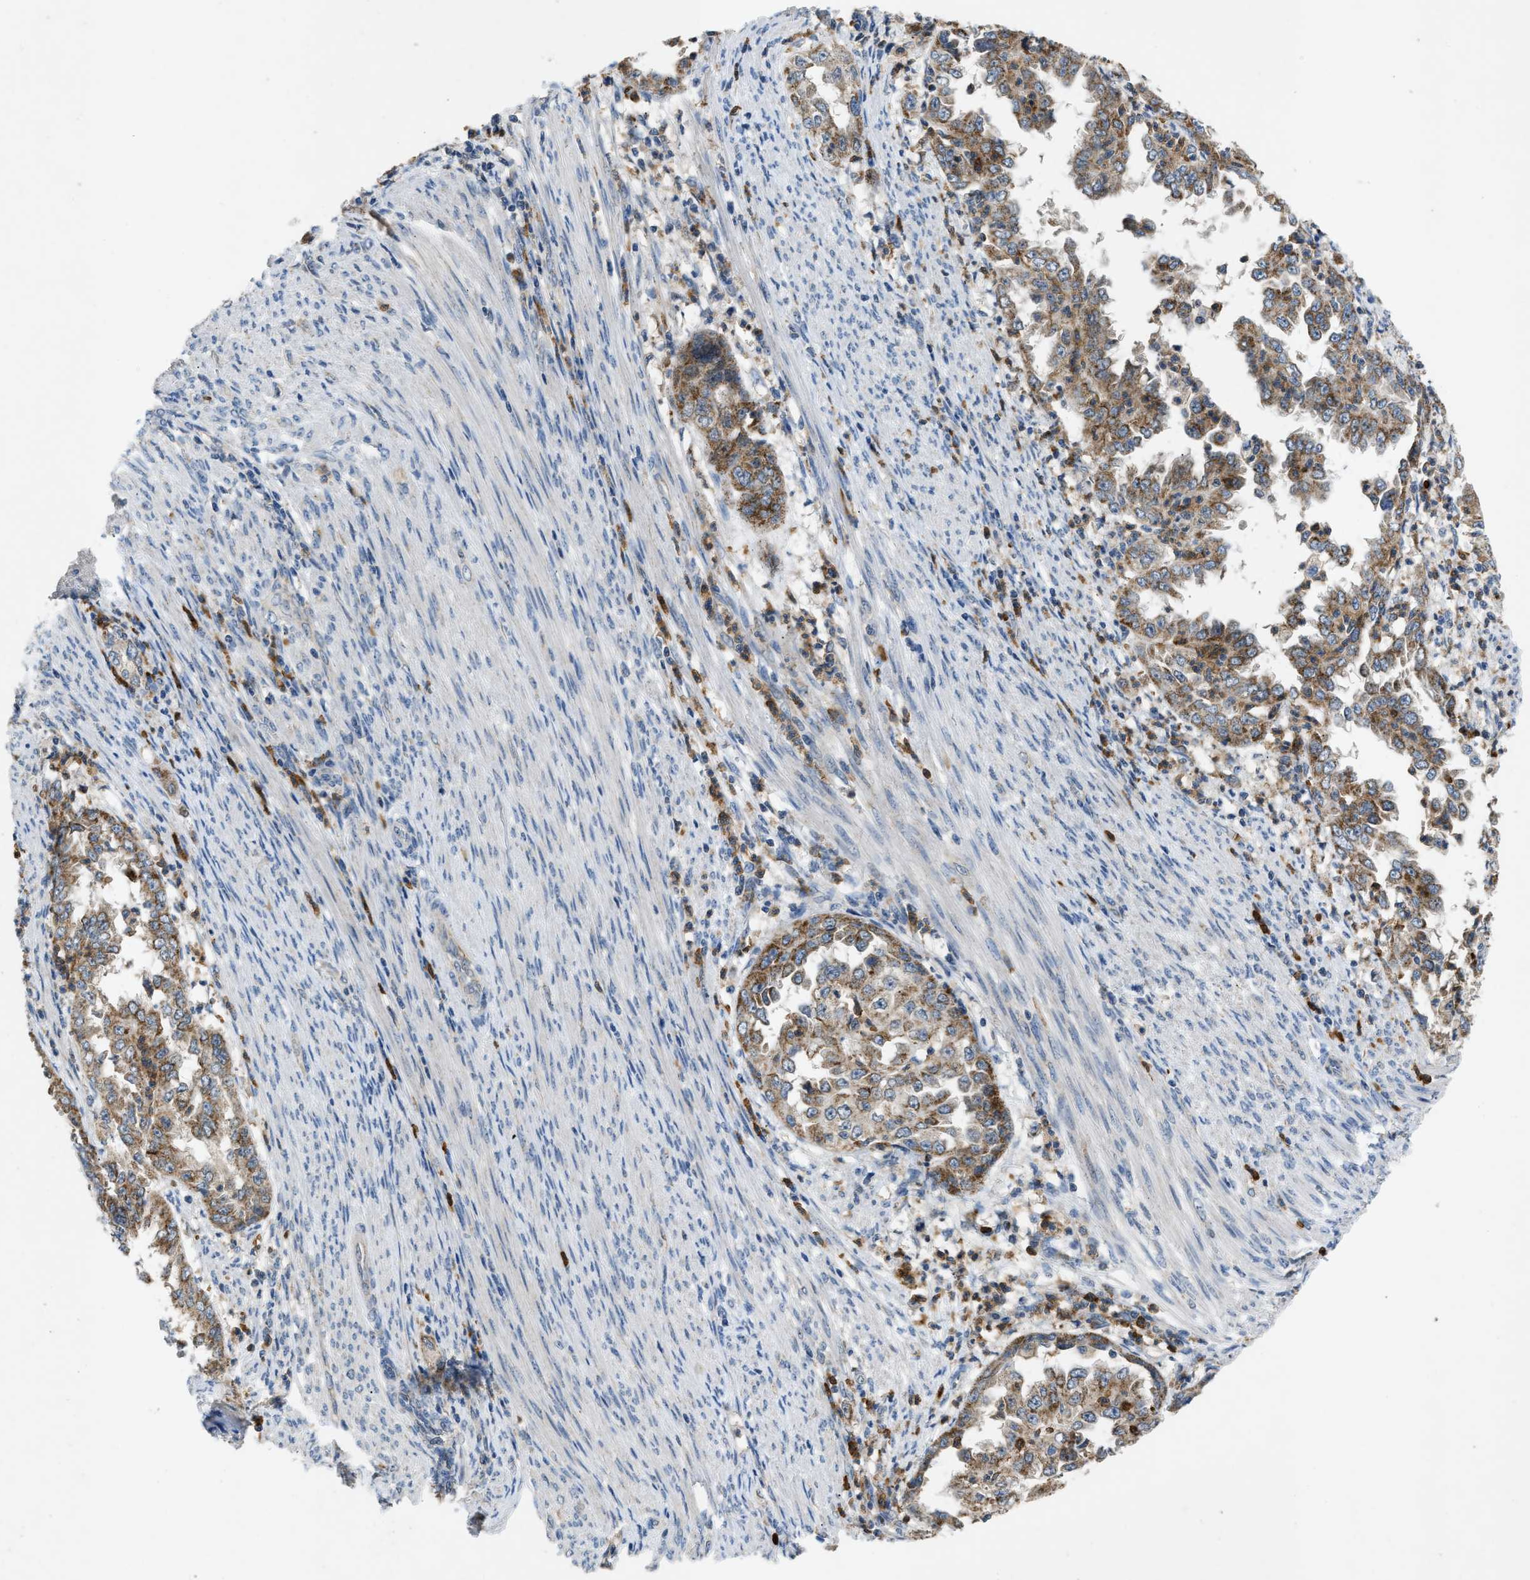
{"staining": {"intensity": "moderate", "quantity": ">75%", "location": "cytoplasmic/membranous"}, "tissue": "endometrial cancer", "cell_type": "Tumor cells", "image_type": "cancer", "snomed": [{"axis": "morphology", "description": "Adenocarcinoma, NOS"}, {"axis": "topography", "description": "Endometrium"}], "caption": "An immunohistochemistry photomicrograph of tumor tissue is shown. Protein staining in brown highlights moderate cytoplasmic/membranous positivity in endometrial cancer within tumor cells. (IHC, brightfield microscopy, high magnification).", "gene": "TOMM34", "patient": {"sex": "female", "age": 85}}